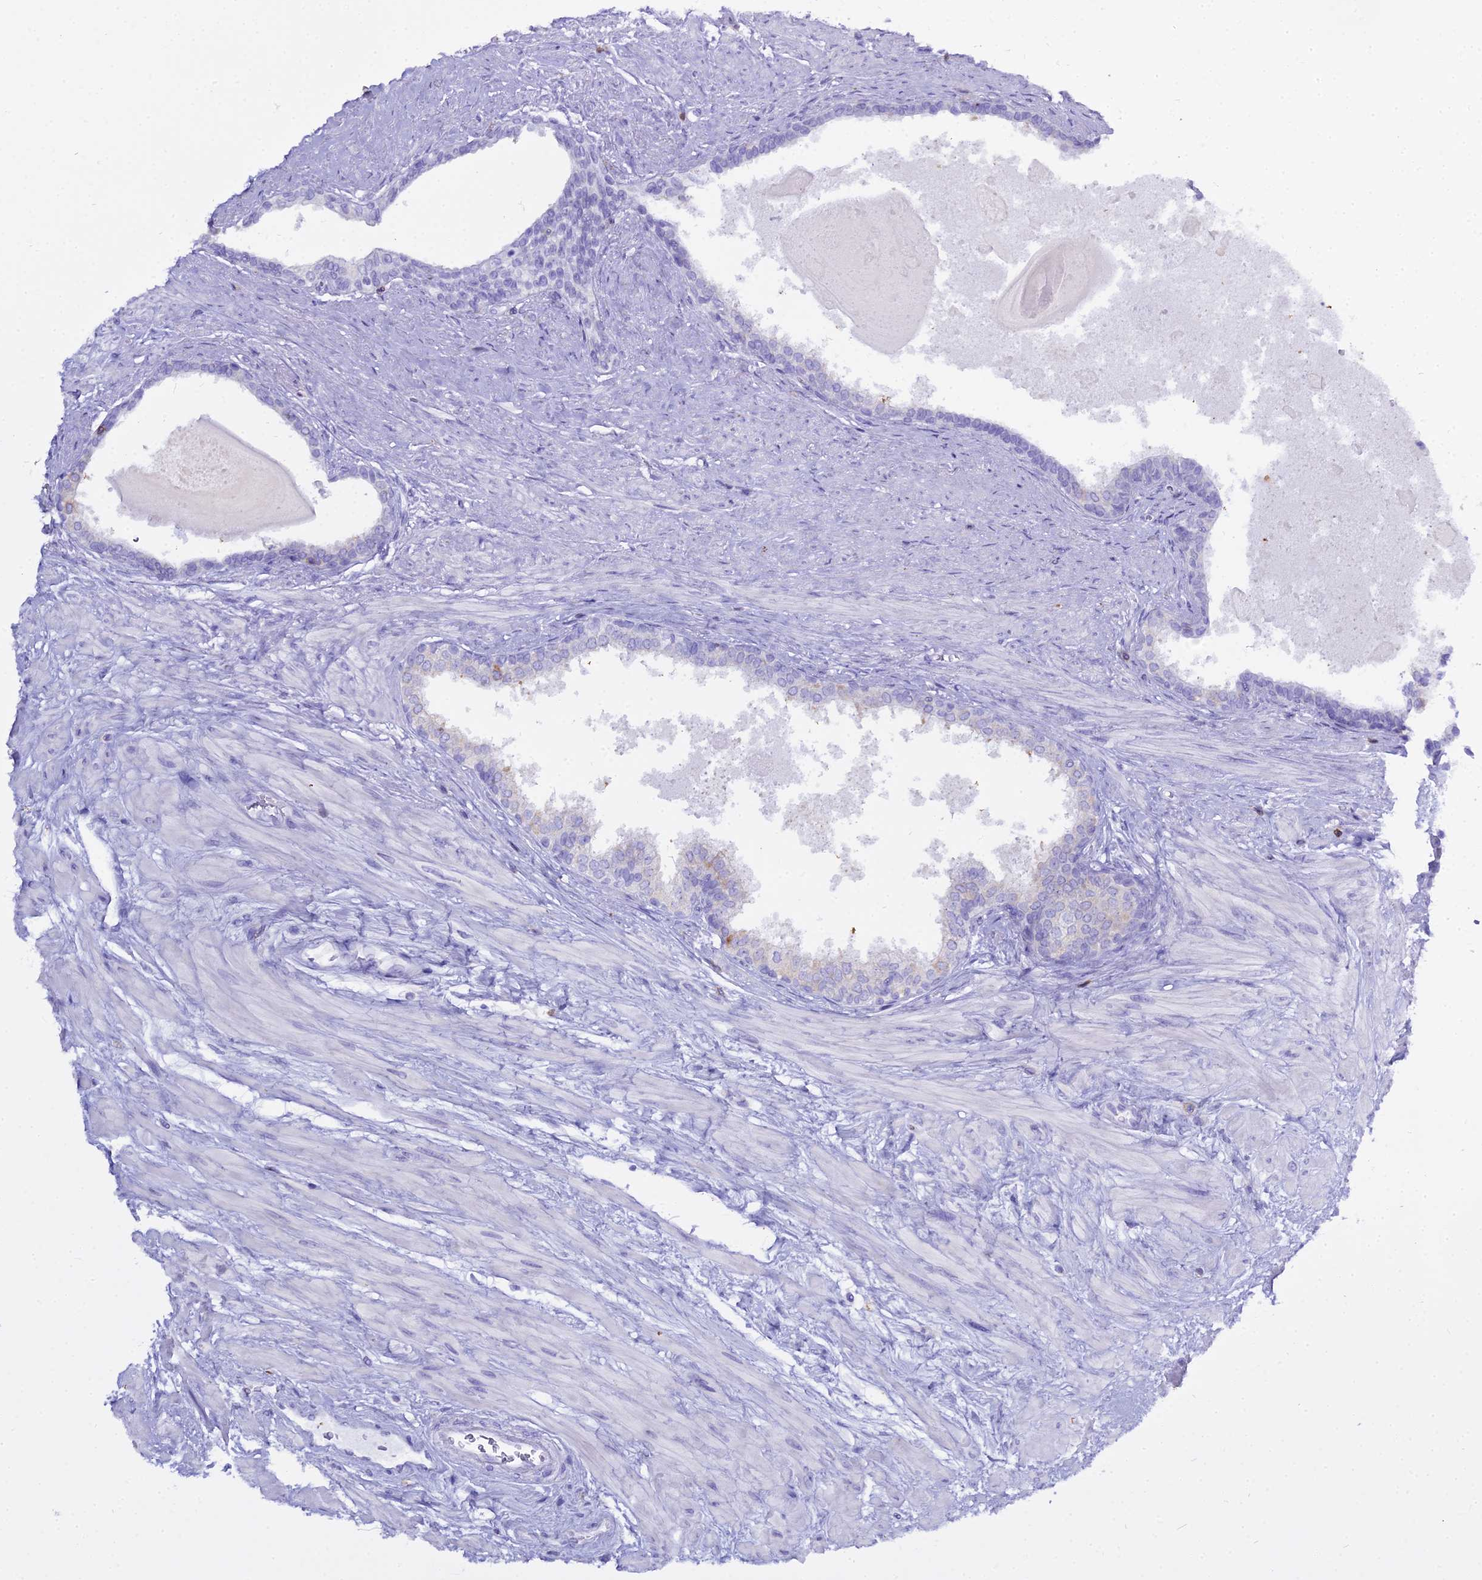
{"staining": {"intensity": "negative", "quantity": "none", "location": "none"}, "tissue": "prostate", "cell_type": "Glandular cells", "image_type": "normal", "snomed": [{"axis": "morphology", "description": "Normal tissue, NOS"}, {"axis": "topography", "description": "Prostate"}], "caption": "The histopathology image shows no staining of glandular cells in unremarkable prostate. Brightfield microscopy of immunohistochemistry (IHC) stained with DAB (3,3'-diaminobenzidine) (brown) and hematoxylin (blue), captured at high magnification.", "gene": "CD5", "patient": {"sex": "male", "age": 57}}